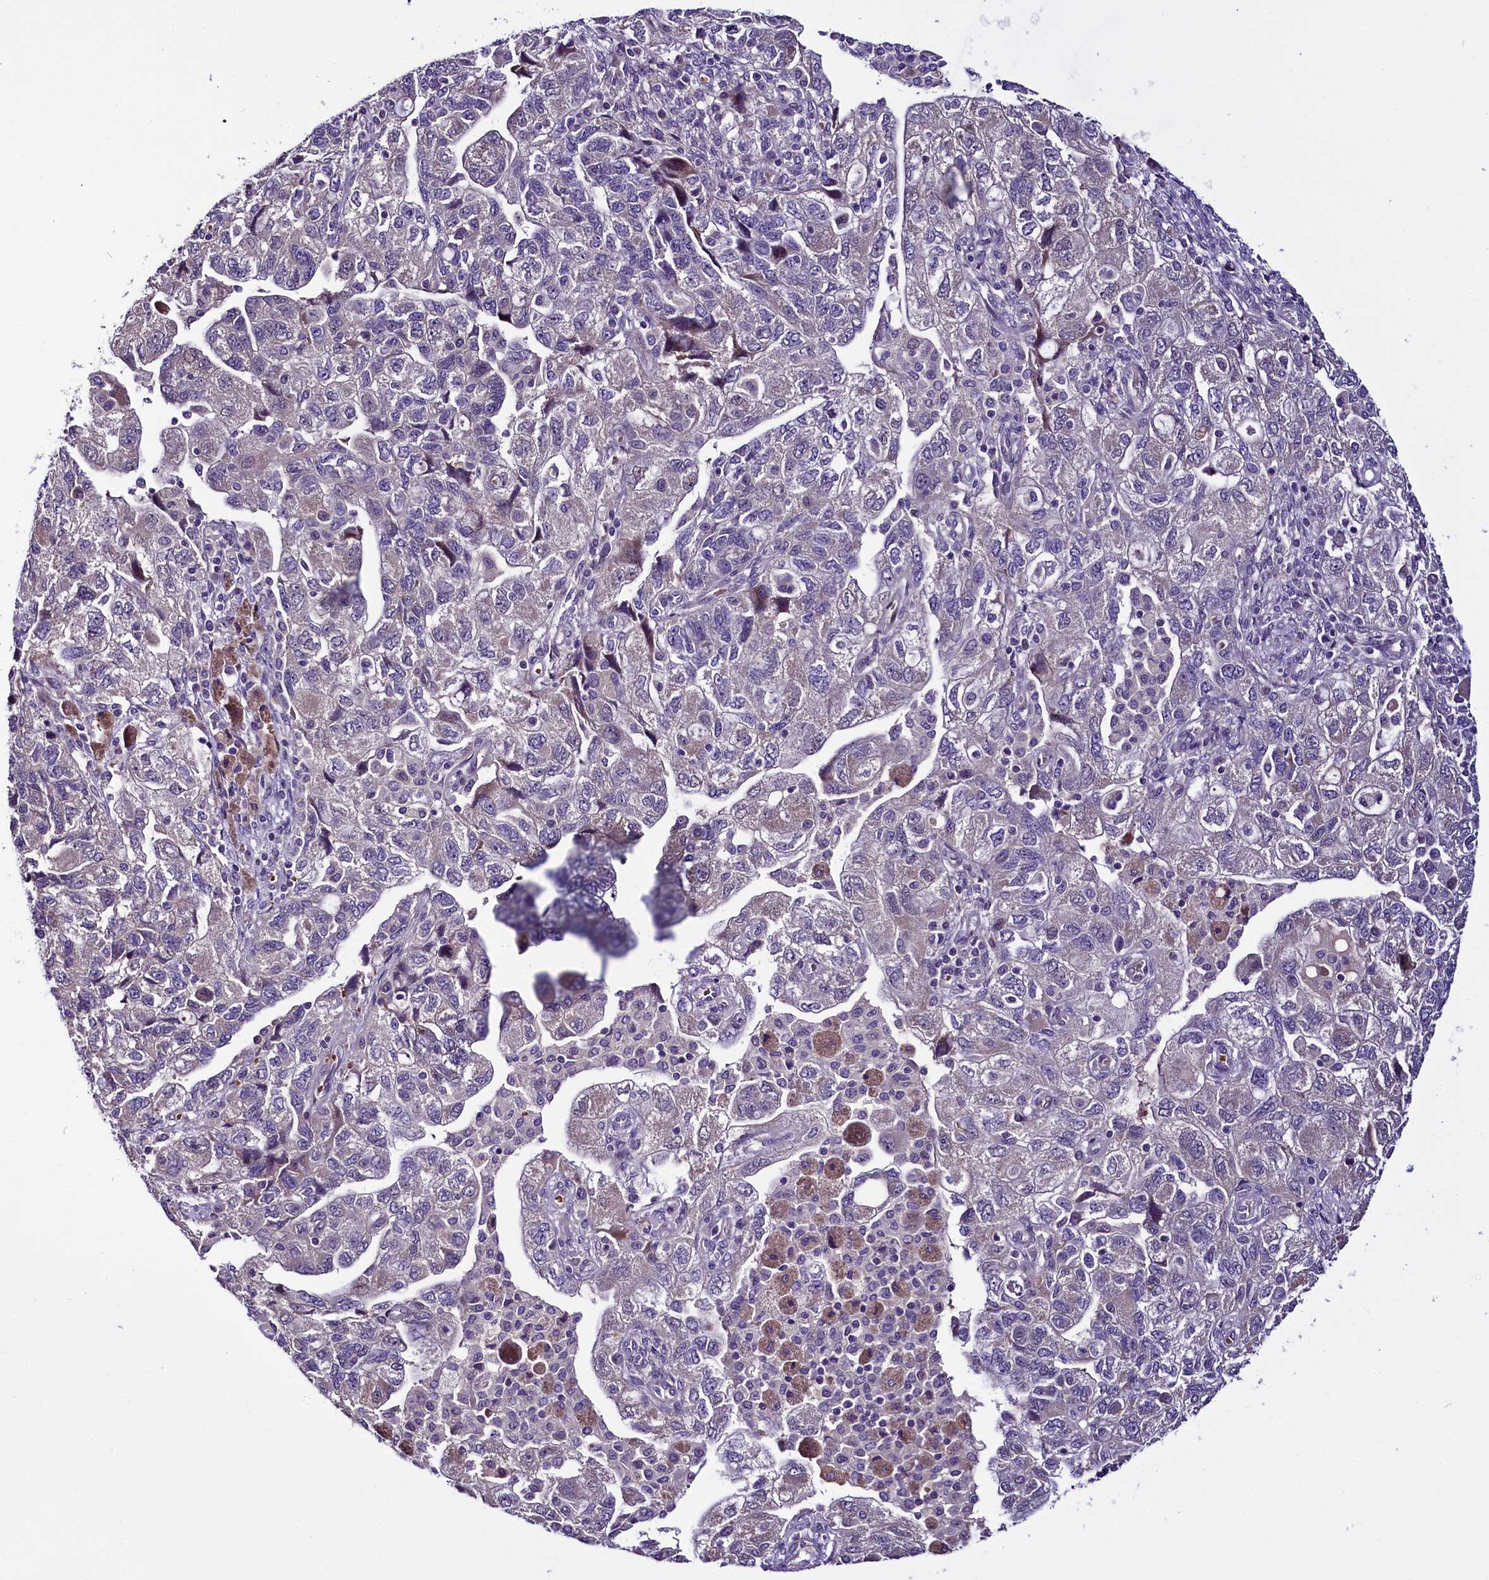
{"staining": {"intensity": "weak", "quantity": "<25%", "location": "cytoplasmic/membranous"}, "tissue": "ovarian cancer", "cell_type": "Tumor cells", "image_type": "cancer", "snomed": [{"axis": "morphology", "description": "Carcinoma, NOS"}, {"axis": "morphology", "description": "Cystadenocarcinoma, serous, NOS"}, {"axis": "topography", "description": "Ovary"}], "caption": "Tumor cells show no significant protein staining in carcinoma (ovarian).", "gene": "C9orf40", "patient": {"sex": "female", "age": 69}}